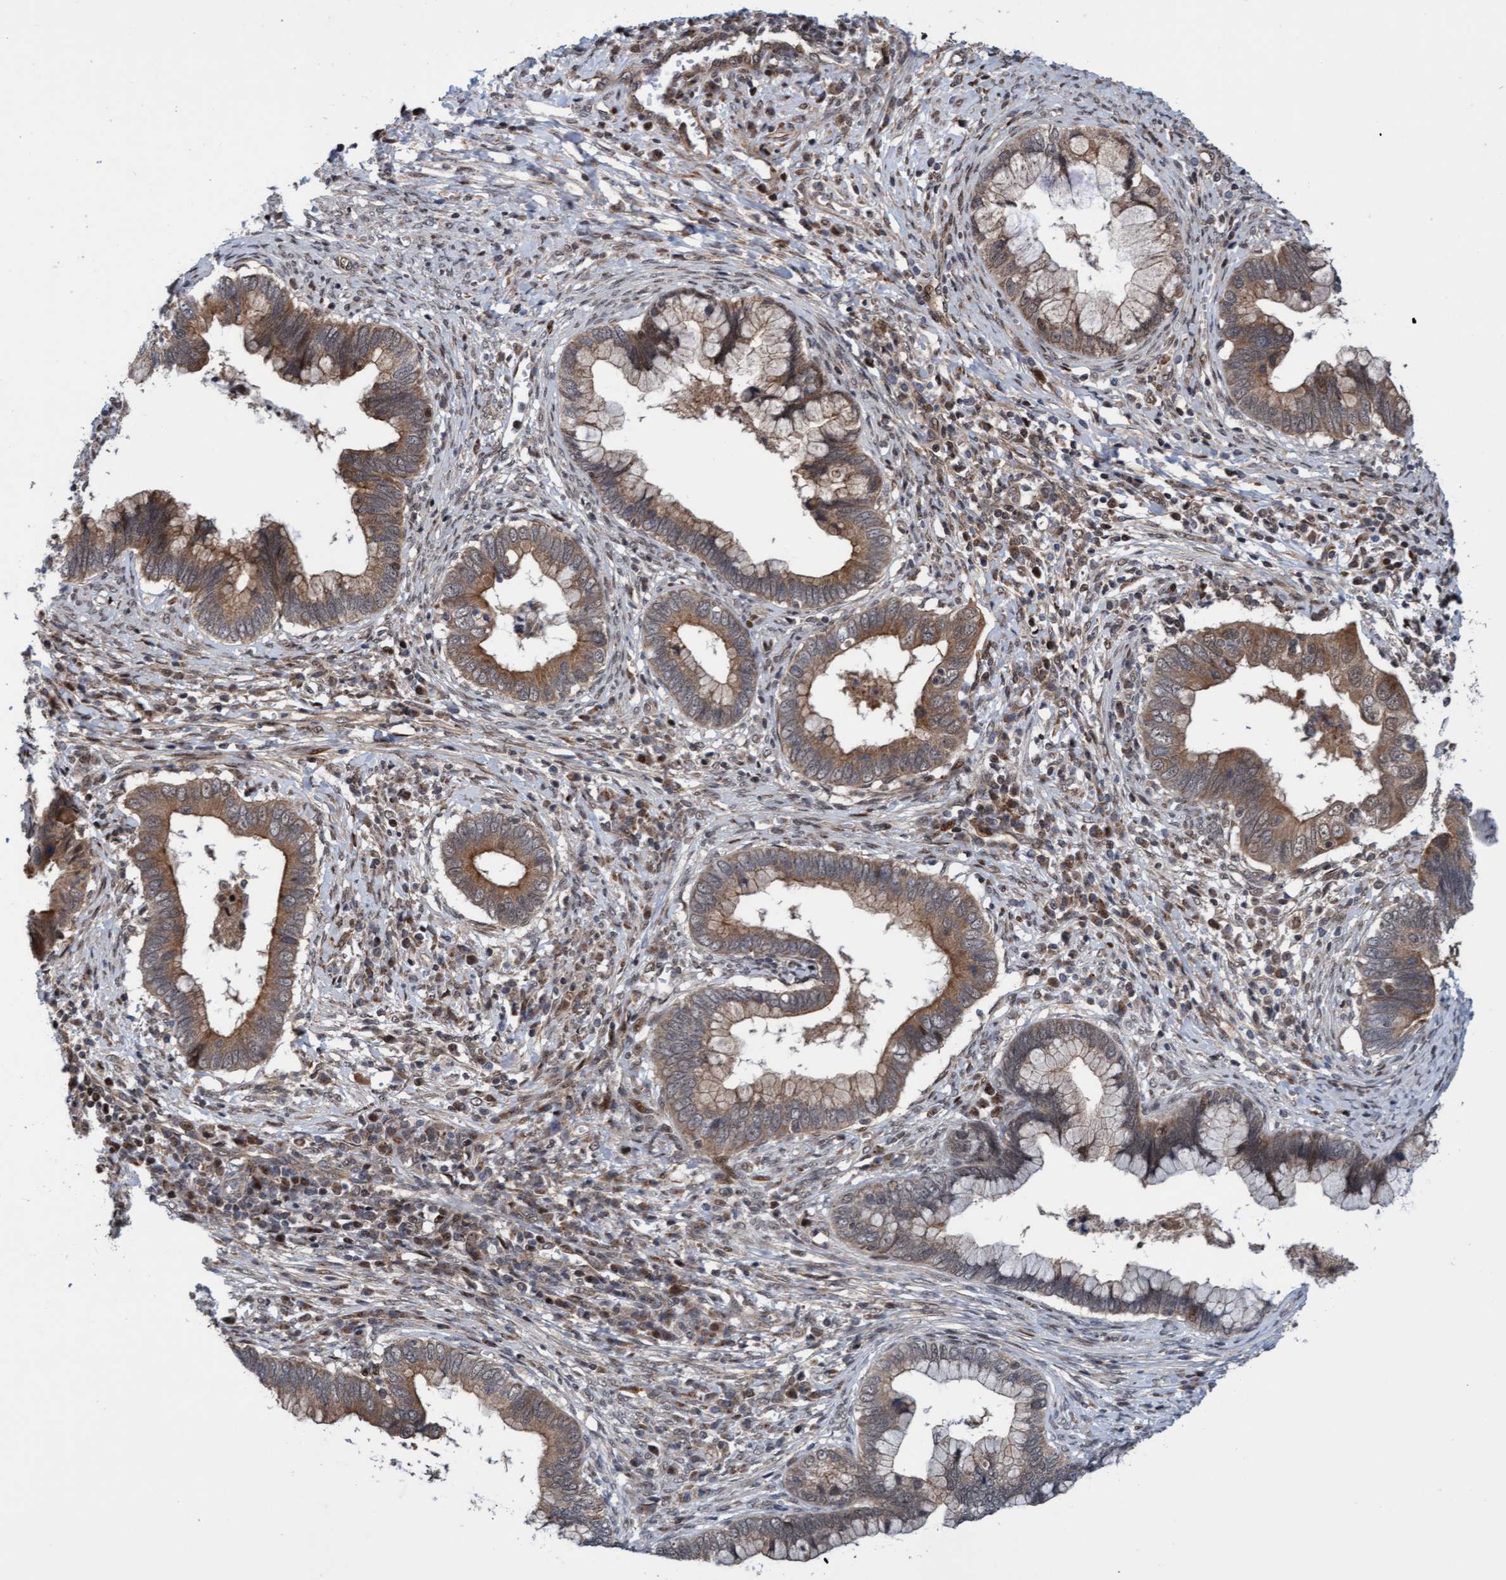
{"staining": {"intensity": "moderate", "quantity": ">75%", "location": "cytoplasmic/membranous"}, "tissue": "cervical cancer", "cell_type": "Tumor cells", "image_type": "cancer", "snomed": [{"axis": "morphology", "description": "Adenocarcinoma, NOS"}, {"axis": "topography", "description": "Cervix"}], "caption": "High-power microscopy captured an immunohistochemistry (IHC) histopathology image of cervical cancer (adenocarcinoma), revealing moderate cytoplasmic/membranous positivity in about >75% of tumor cells.", "gene": "ITFG1", "patient": {"sex": "female", "age": 44}}